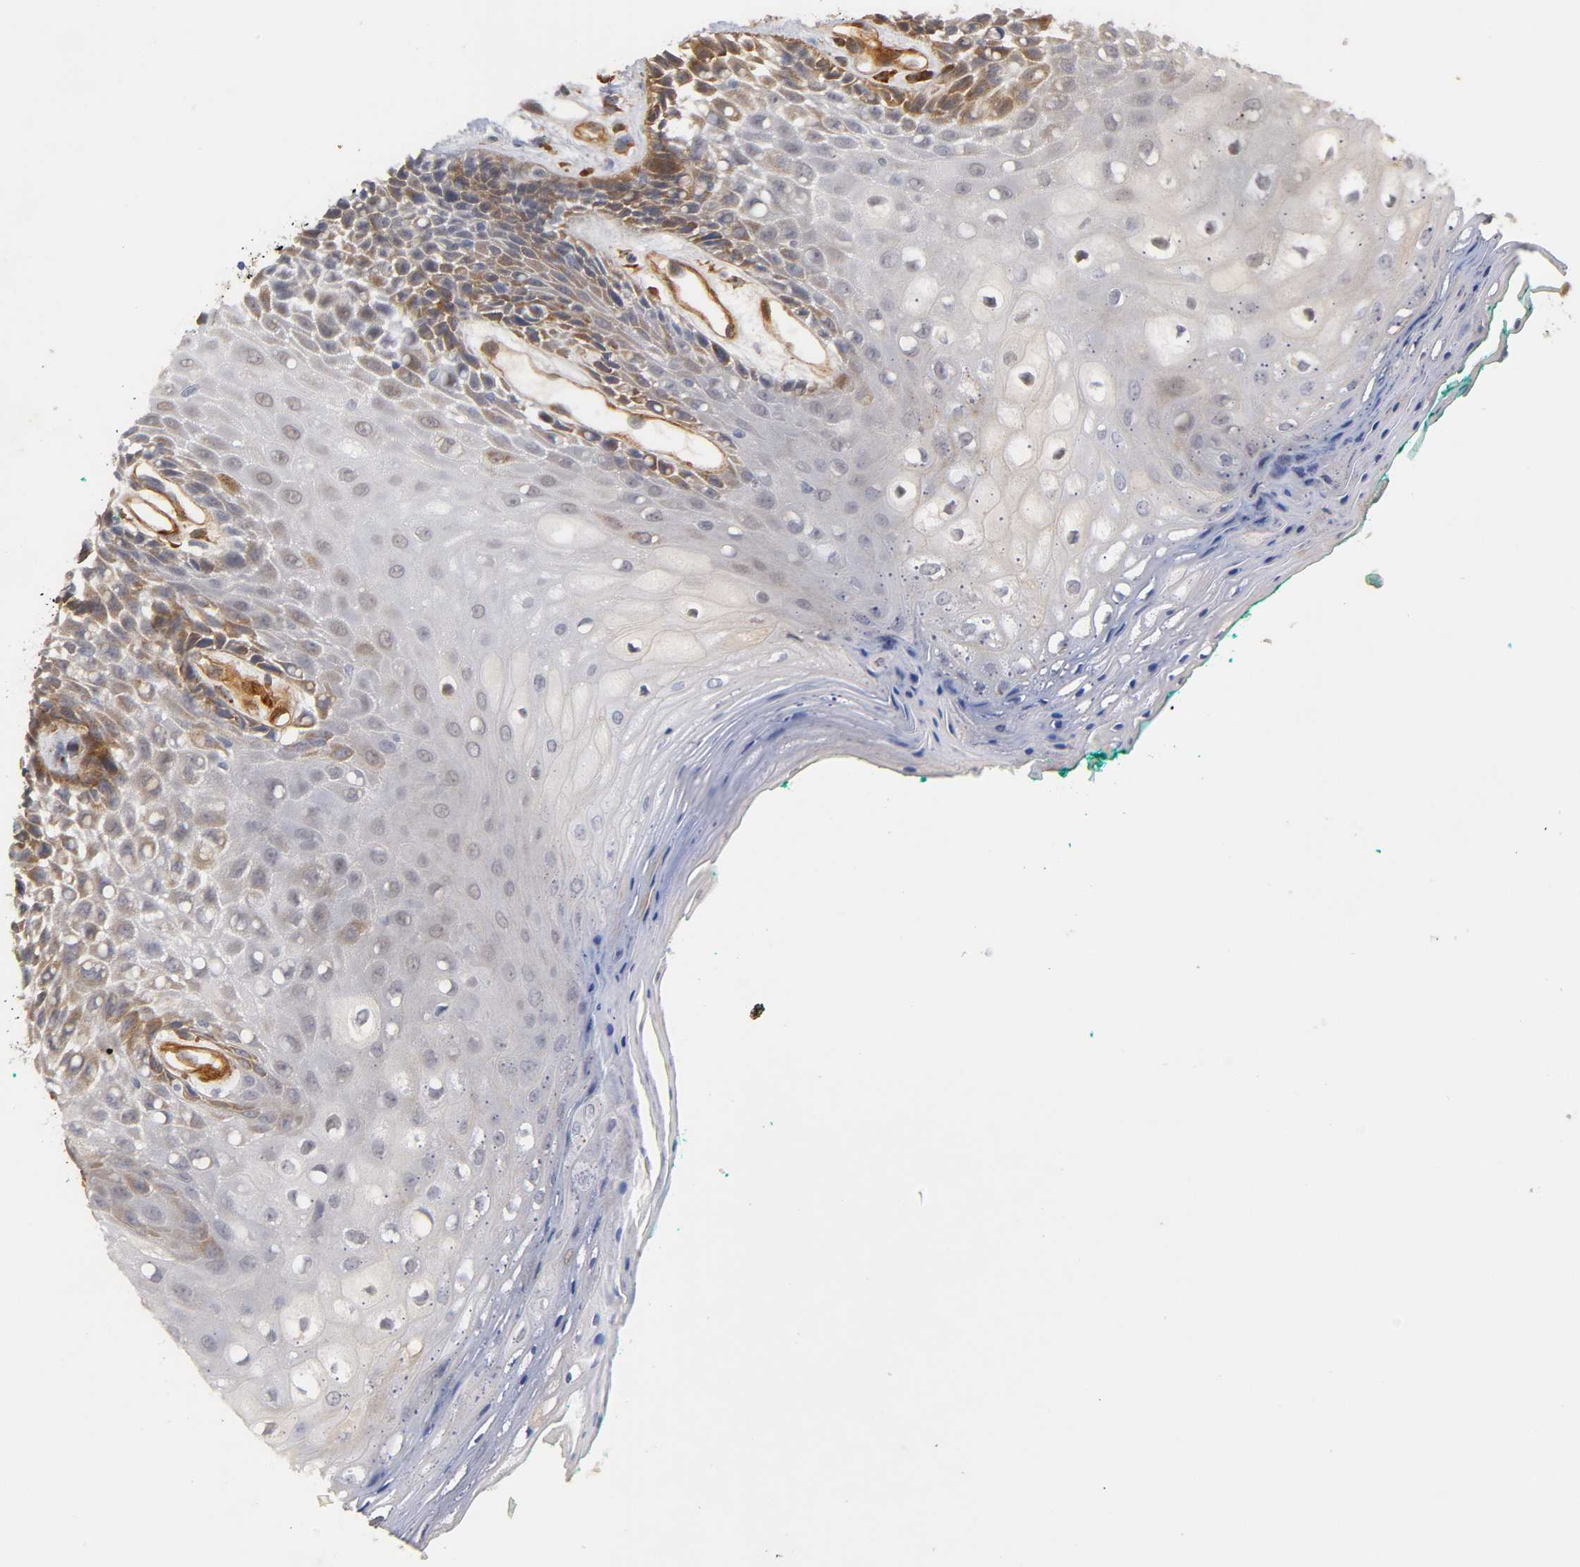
{"staining": {"intensity": "weak", "quantity": ">75%", "location": "cytoplasmic/membranous"}, "tissue": "oral mucosa", "cell_type": "Squamous epithelial cells", "image_type": "normal", "snomed": [{"axis": "morphology", "description": "Normal tissue, NOS"}, {"axis": "morphology", "description": "Squamous cell carcinoma, NOS"}, {"axis": "topography", "description": "Skeletal muscle"}, {"axis": "topography", "description": "Oral tissue"}, {"axis": "topography", "description": "Head-Neck"}], "caption": "This micrograph demonstrates IHC staining of normal oral mucosa, with low weak cytoplasmic/membranous staining in approximately >75% of squamous epithelial cells.", "gene": "LAMB1", "patient": {"sex": "female", "age": 84}}